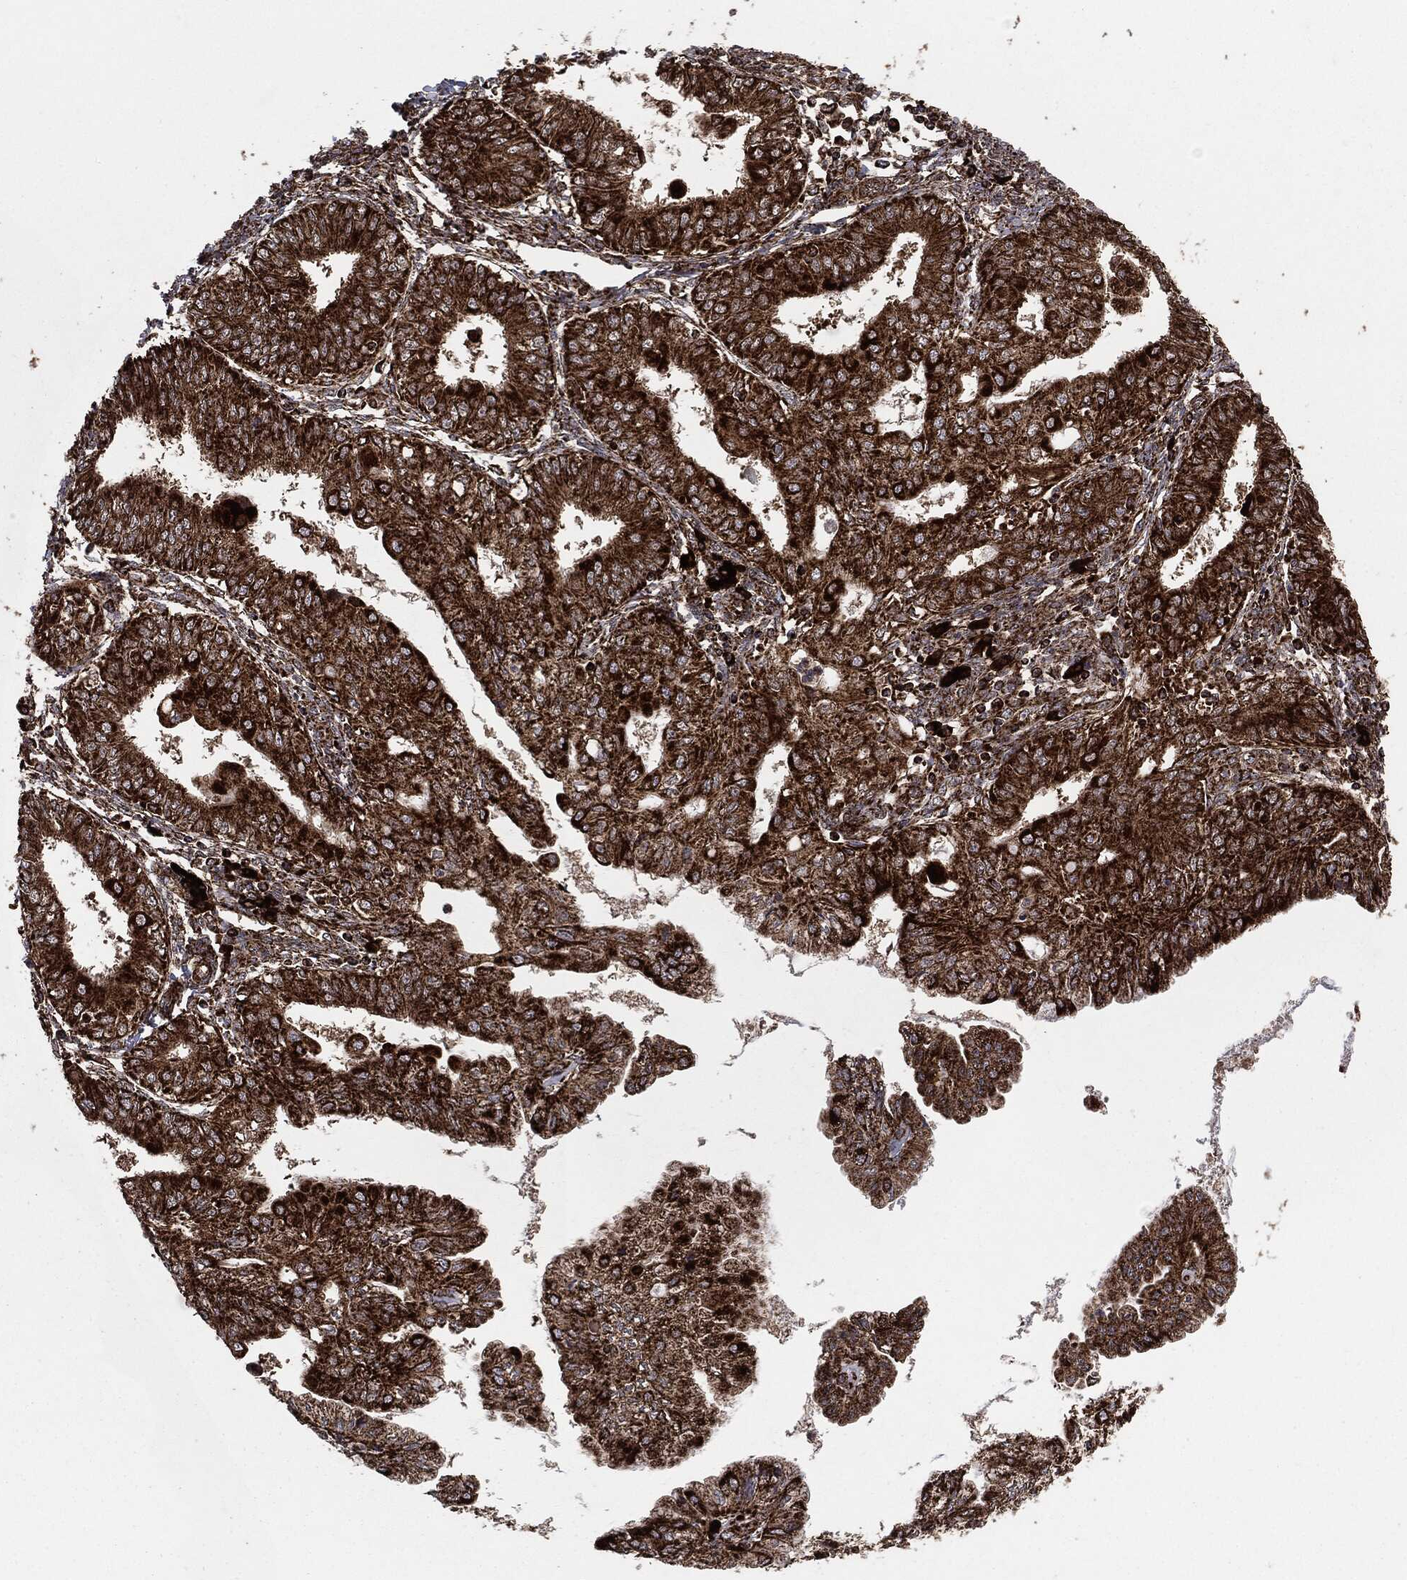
{"staining": {"intensity": "strong", "quantity": ">75%", "location": "cytoplasmic/membranous"}, "tissue": "endometrial cancer", "cell_type": "Tumor cells", "image_type": "cancer", "snomed": [{"axis": "morphology", "description": "Adenocarcinoma, NOS"}, {"axis": "topography", "description": "Endometrium"}], "caption": "Endometrial adenocarcinoma was stained to show a protein in brown. There is high levels of strong cytoplasmic/membranous expression in approximately >75% of tumor cells.", "gene": "MAP2K1", "patient": {"sex": "female", "age": 68}}